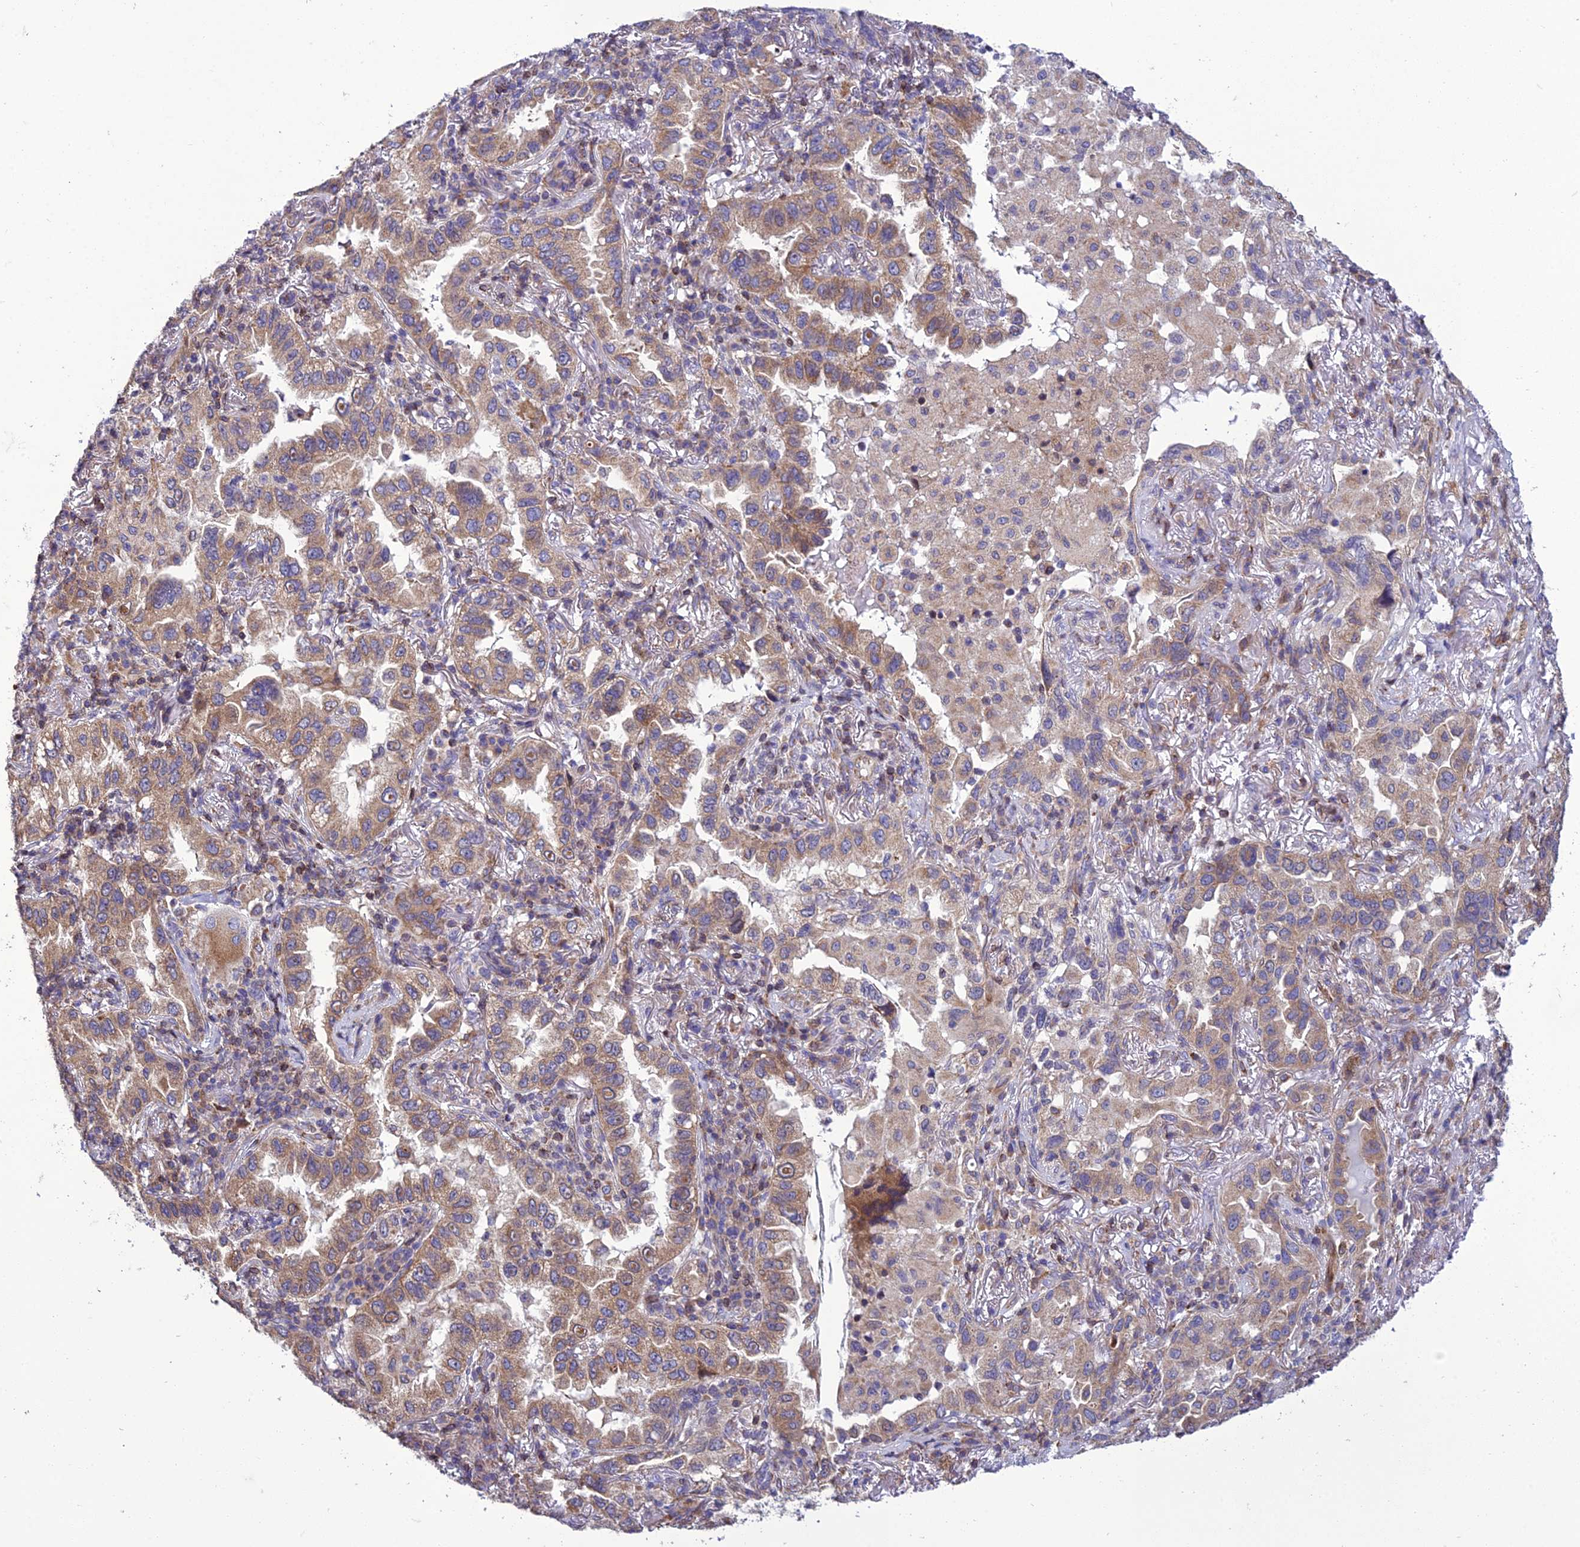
{"staining": {"intensity": "moderate", "quantity": ">75%", "location": "cytoplasmic/membranous"}, "tissue": "lung cancer", "cell_type": "Tumor cells", "image_type": "cancer", "snomed": [{"axis": "morphology", "description": "Adenocarcinoma, NOS"}, {"axis": "topography", "description": "Lung"}], "caption": "Tumor cells reveal medium levels of moderate cytoplasmic/membranous staining in approximately >75% of cells in human lung cancer (adenocarcinoma). (DAB IHC, brown staining for protein, blue staining for nuclei).", "gene": "GIMAP1", "patient": {"sex": "female", "age": 69}}